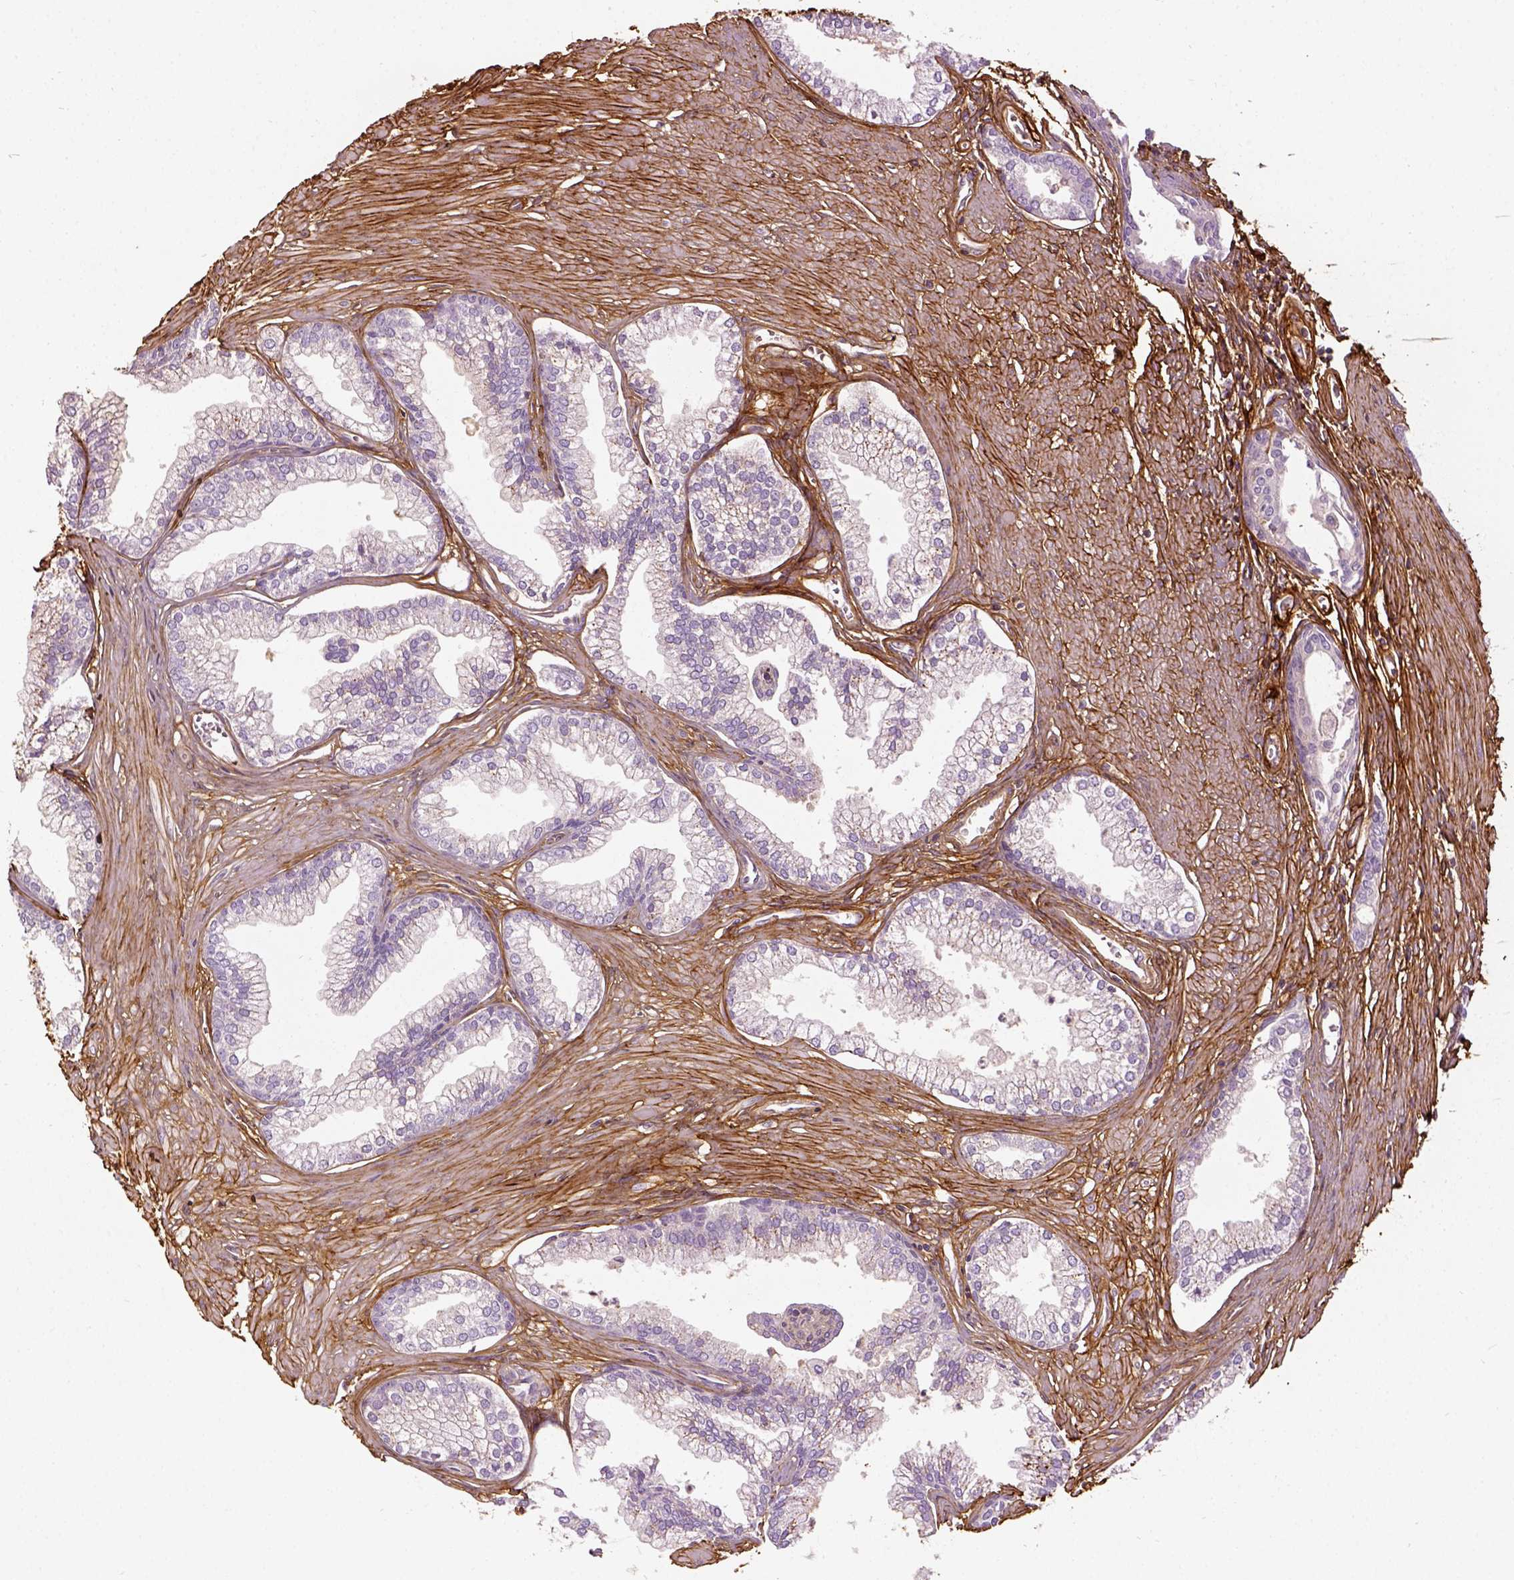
{"staining": {"intensity": "negative", "quantity": "none", "location": "none"}, "tissue": "prostate cancer", "cell_type": "Tumor cells", "image_type": "cancer", "snomed": [{"axis": "morphology", "description": "Adenocarcinoma, NOS"}, {"axis": "topography", "description": "Prostate"}], "caption": "Tumor cells show no significant protein expression in prostate cancer. The staining is performed using DAB brown chromogen with nuclei counter-stained in using hematoxylin.", "gene": "COL6A2", "patient": {"sex": "male", "age": 71}}